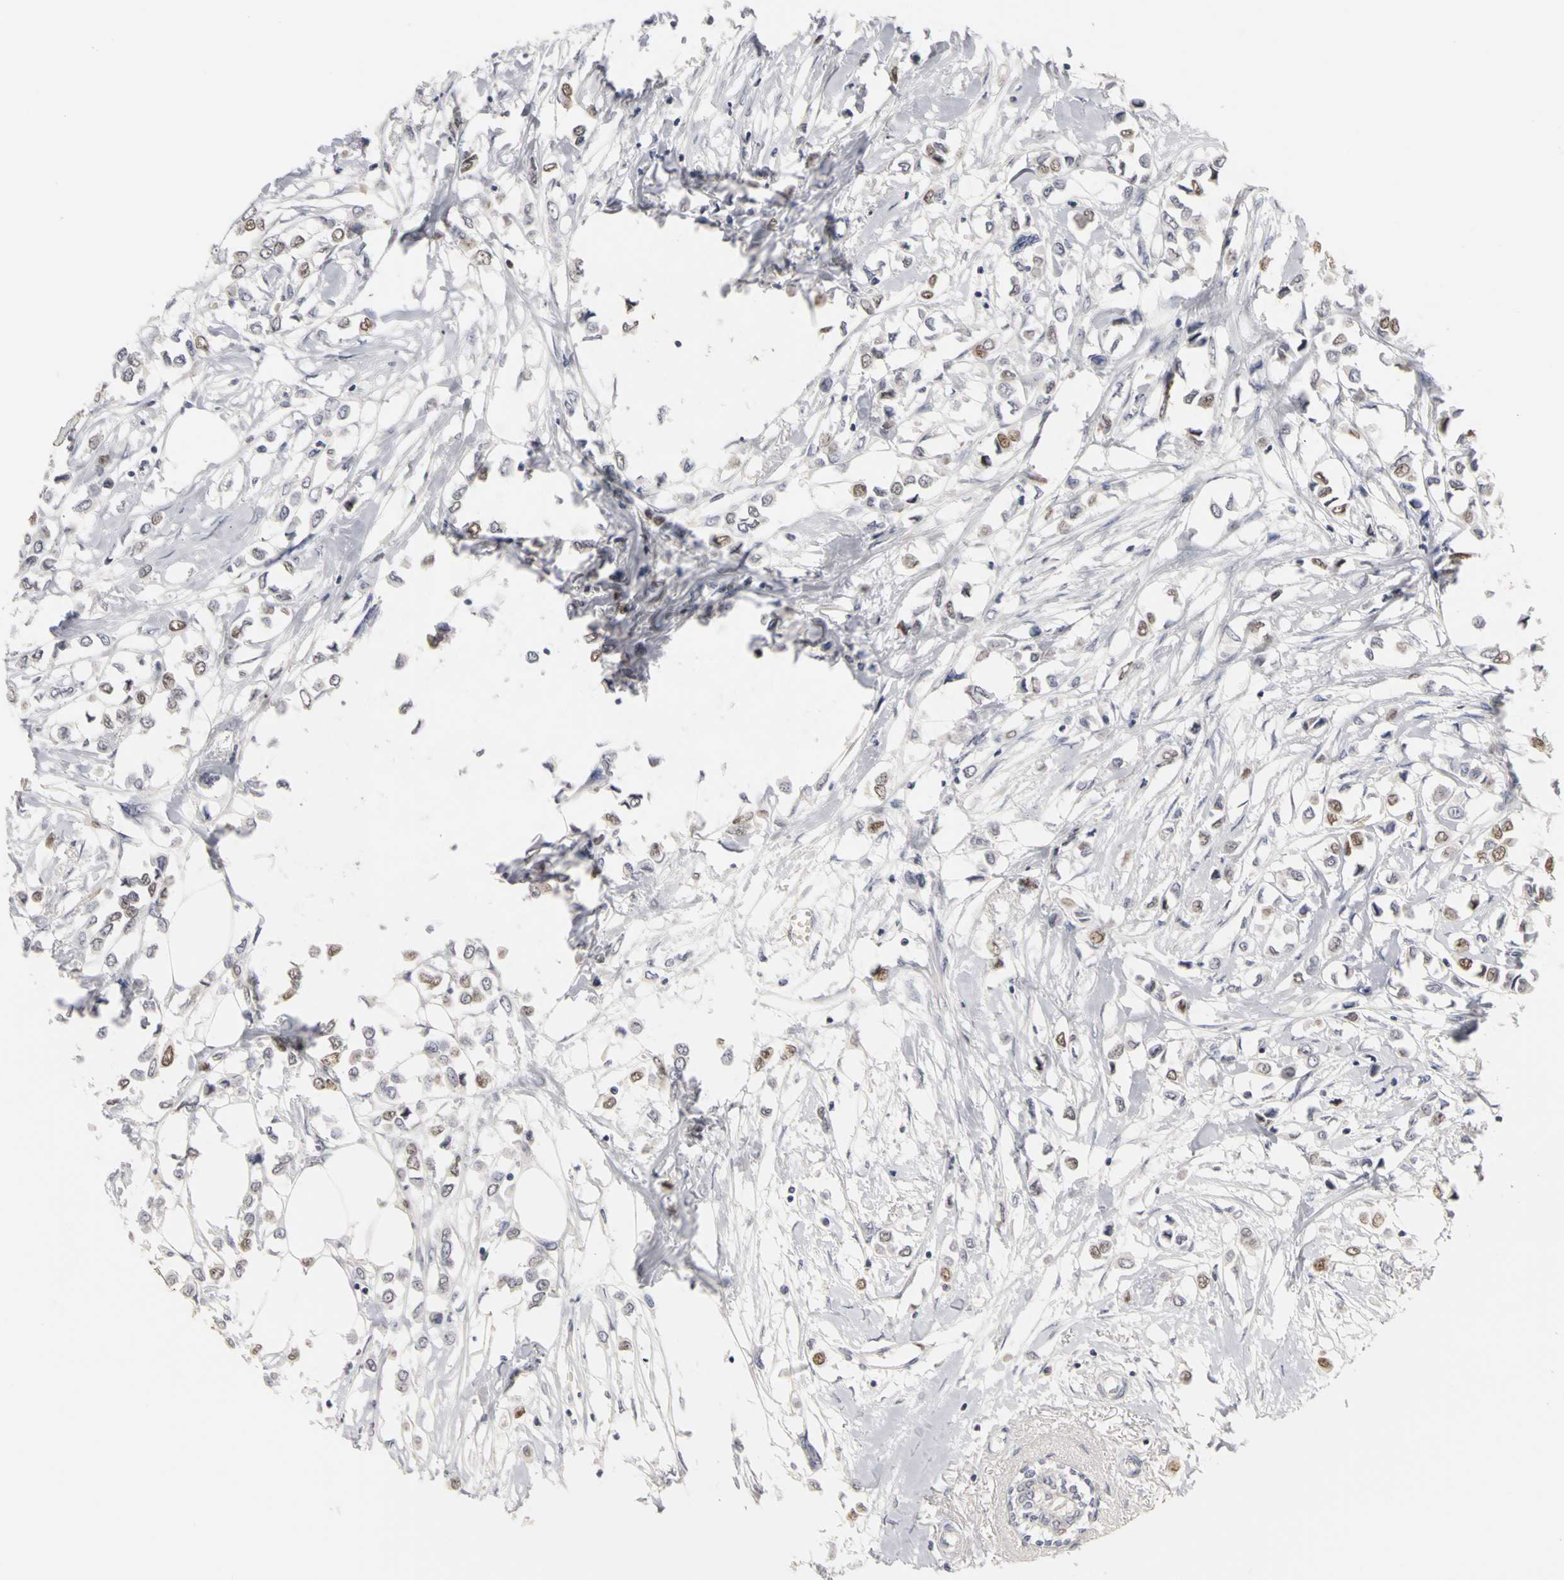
{"staining": {"intensity": "weak", "quantity": "25%-75%", "location": "nuclear"}, "tissue": "breast cancer", "cell_type": "Tumor cells", "image_type": "cancer", "snomed": [{"axis": "morphology", "description": "Lobular carcinoma"}, {"axis": "topography", "description": "Breast"}], "caption": "Breast cancer (lobular carcinoma) stained for a protein demonstrates weak nuclear positivity in tumor cells. (Brightfield microscopy of DAB IHC at high magnification).", "gene": "MCM6", "patient": {"sex": "female", "age": 51}}